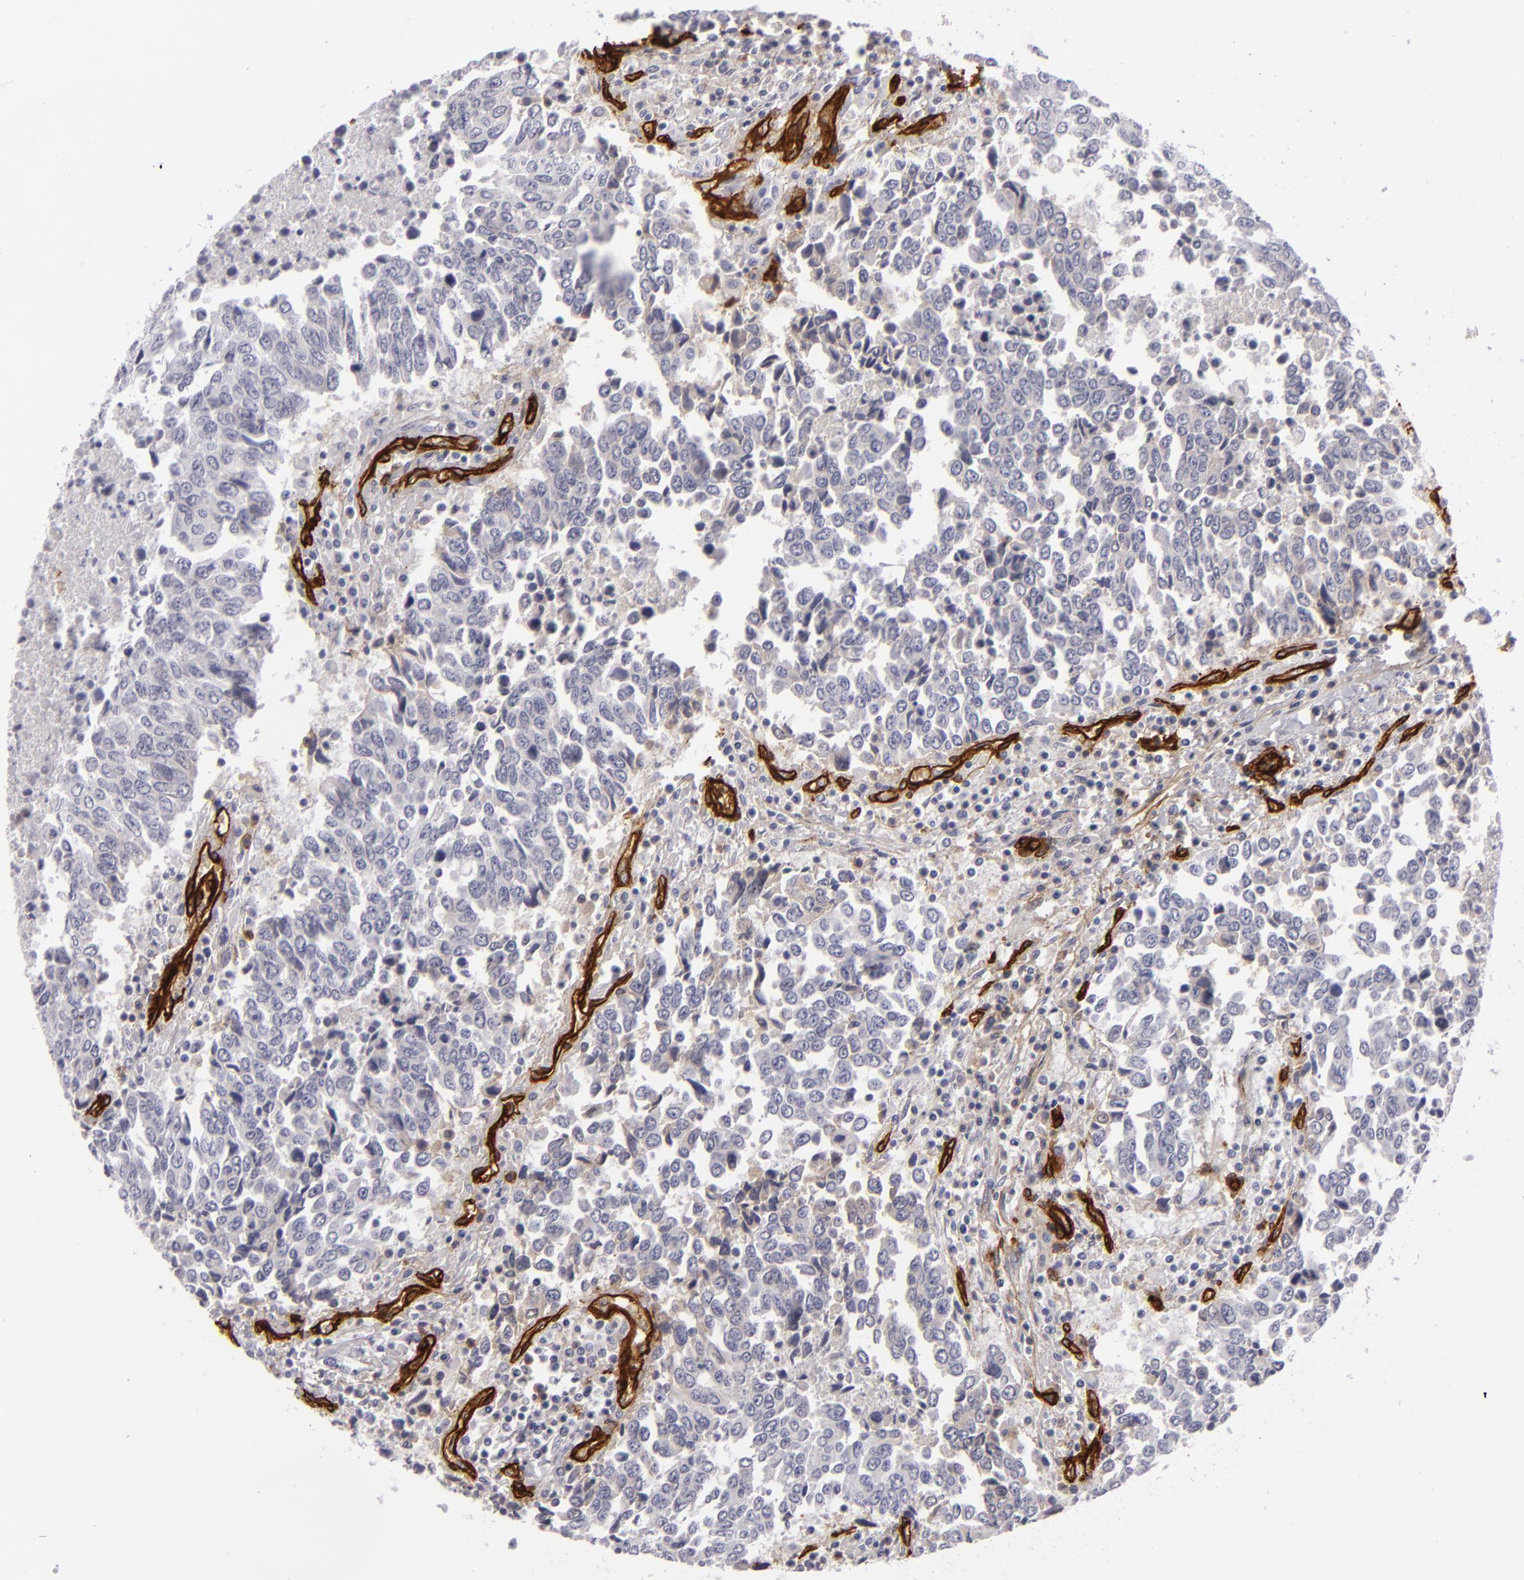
{"staining": {"intensity": "negative", "quantity": "none", "location": "none"}, "tissue": "urothelial cancer", "cell_type": "Tumor cells", "image_type": "cancer", "snomed": [{"axis": "morphology", "description": "Urothelial carcinoma, High grade"}, {"axis": "topography", "description": "Urinary bladder"}], "caption": "DAB immunohistochemical staining of urothelial cancer shows no significant positivity in tumor cells.", "gene": "MCAM", "patient": {"sex": "male", "age": 86}}